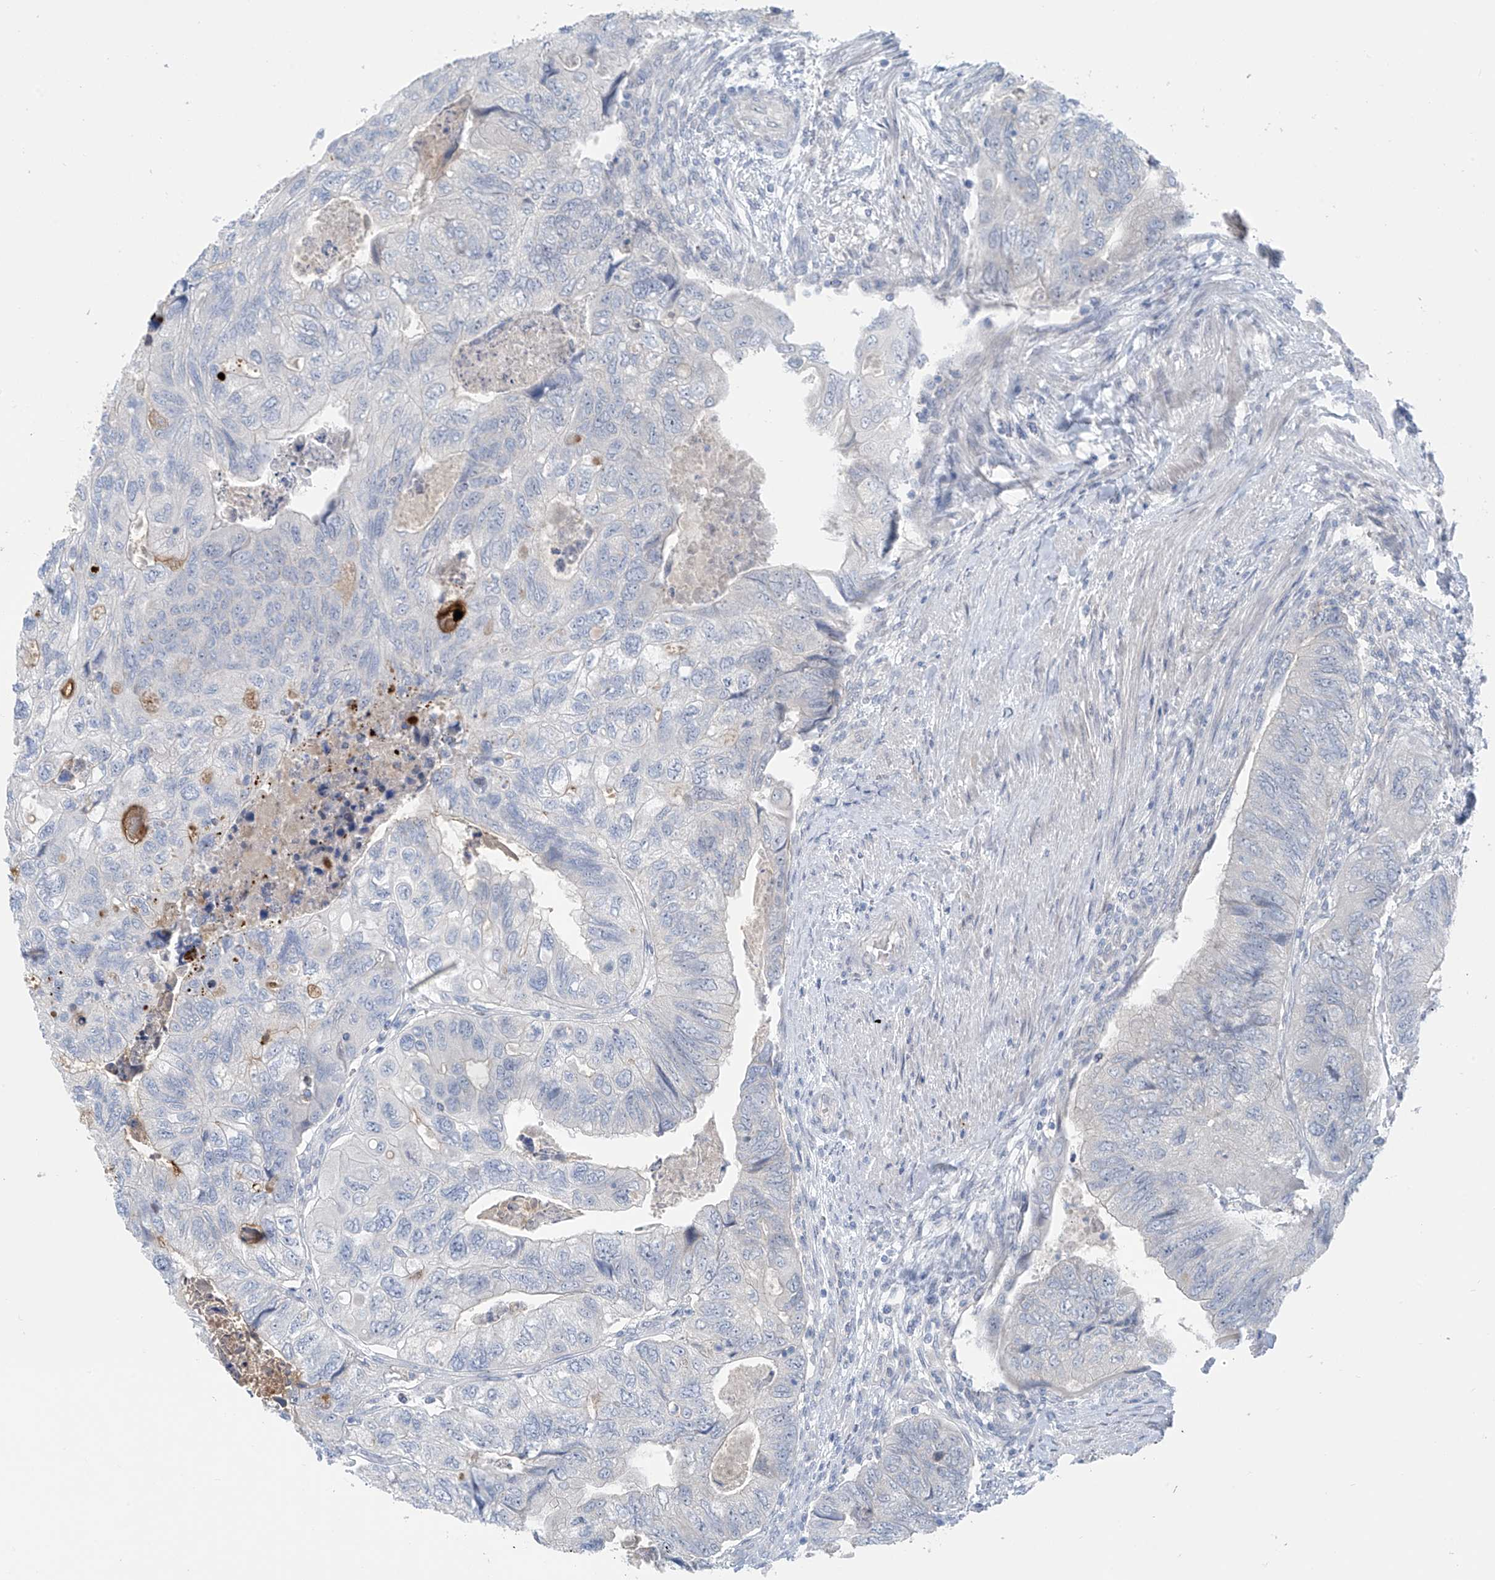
{"staining": {"intensity": "negative", "quantity": "none", "location": "none"}, "tissue": "colorectal cancer", "cell_type": "Tumor cells", "image_type": "cancer", "snomed": [{"axis": "morphology", "description": "Adenocarcinoma, NOS"}, {"axis": "topography", "description": "Rectum"}], "caption": "Immunohistochemistry photomicrograph of neoplastic tissue: colorectal adenocarcinoma stained with DAB (3,3'-diaminobenzidine) exhibits no significant protein positivity in tumor cells.", "gene": "ZNF793", "patient": {"sex": "male", "age": 63}}